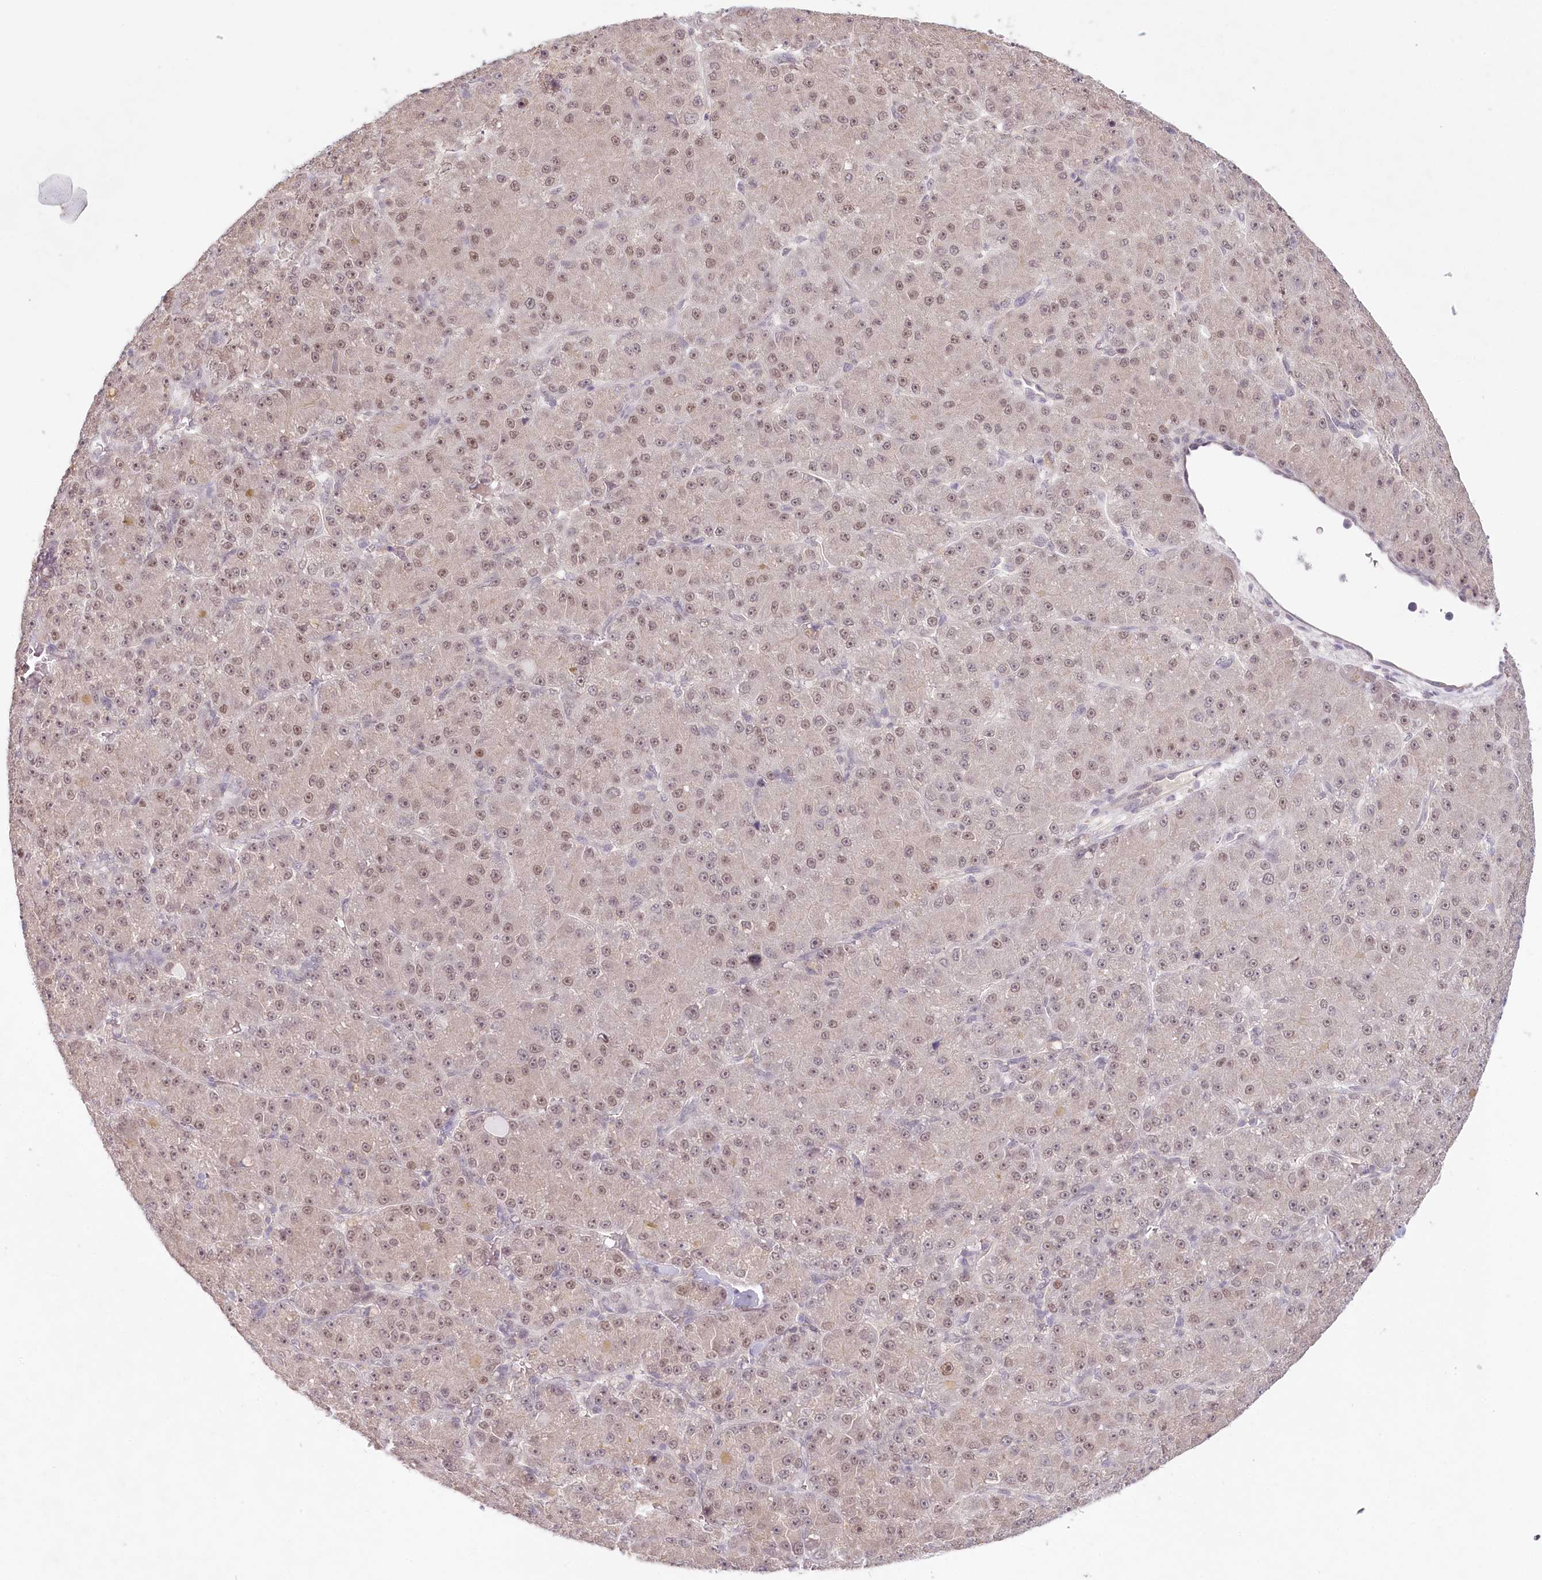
{"staining": {"intensity": "weak", "quantity": ">75%", "location": "nuclear"}, "tissue": "liver cancer", "cell_type": "Tumor cells", "image_type": "cancer", "snomed": [{"axis": "morphology", "description": "Carcinoma, Hepatocellular, NOS"}, {"axis": "topography", "description": "Liver"}], "caption": "Protein staining demonstrates weak nuclear expression in about >75% of tumor cells in liver cancer.", "gene": "AMTN", "patient": {"sex": "male", "age": 67}}